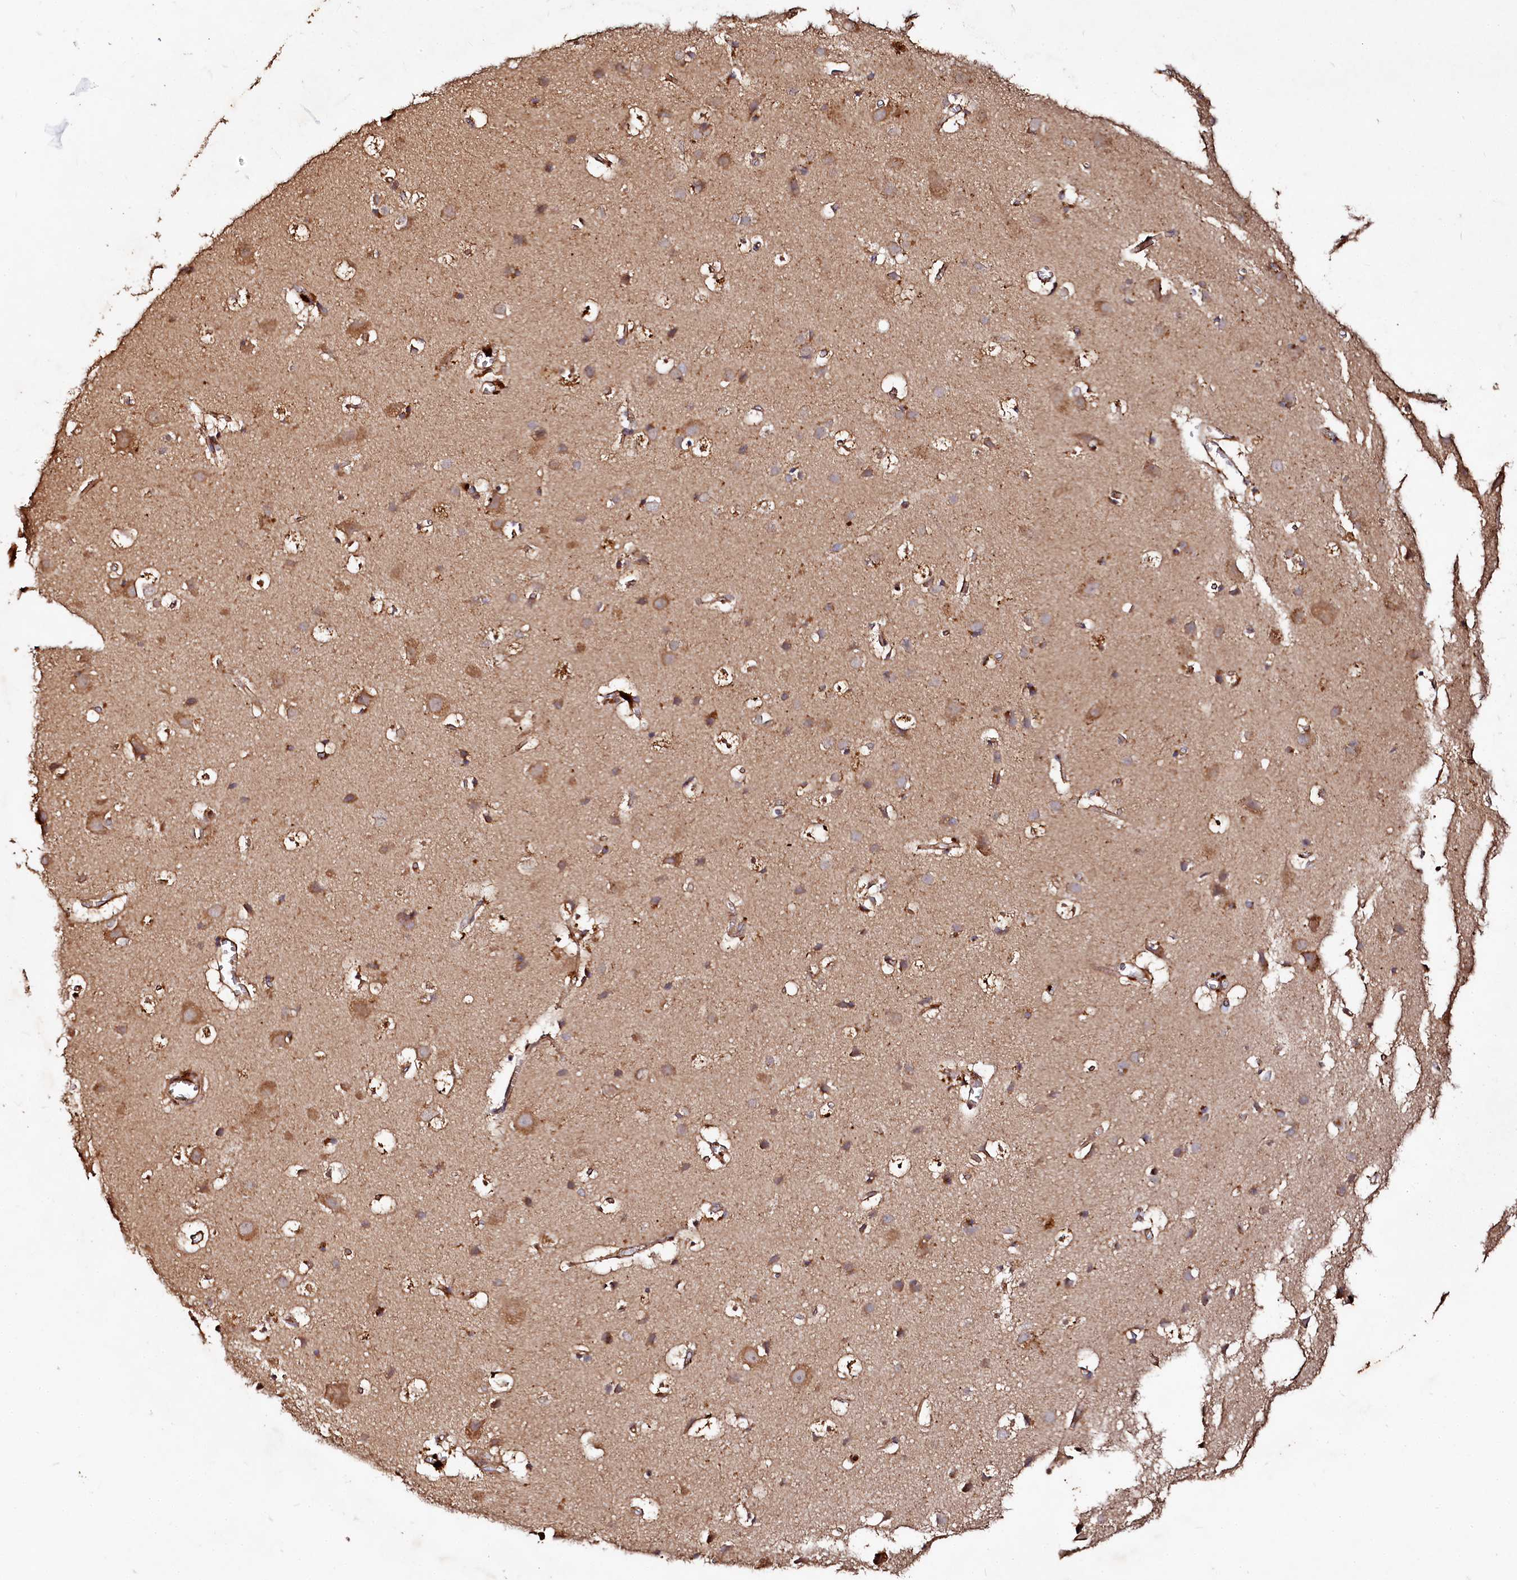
{"staining": {"intensity": "moderate", "quantity": ">75%", "location": "cytoplasmic/membranous"}, "tissue": "cerebral cortex", "cell_type": "Endothelial cells", "image_type": "normal", "snomed": [{"axis": "morphology", "description": "Normal tissue, NOS"}, {"axis": "topography", "description": "Cerebral cortex"}], "caption": "The histopathology image displays a brown stain indicating the presence of a protein in the cytoplasmic/membranous of endothelial cells in cerebral cortex.", "gene": "WDR73", "patient": {"sex": "male", "age": 54}}